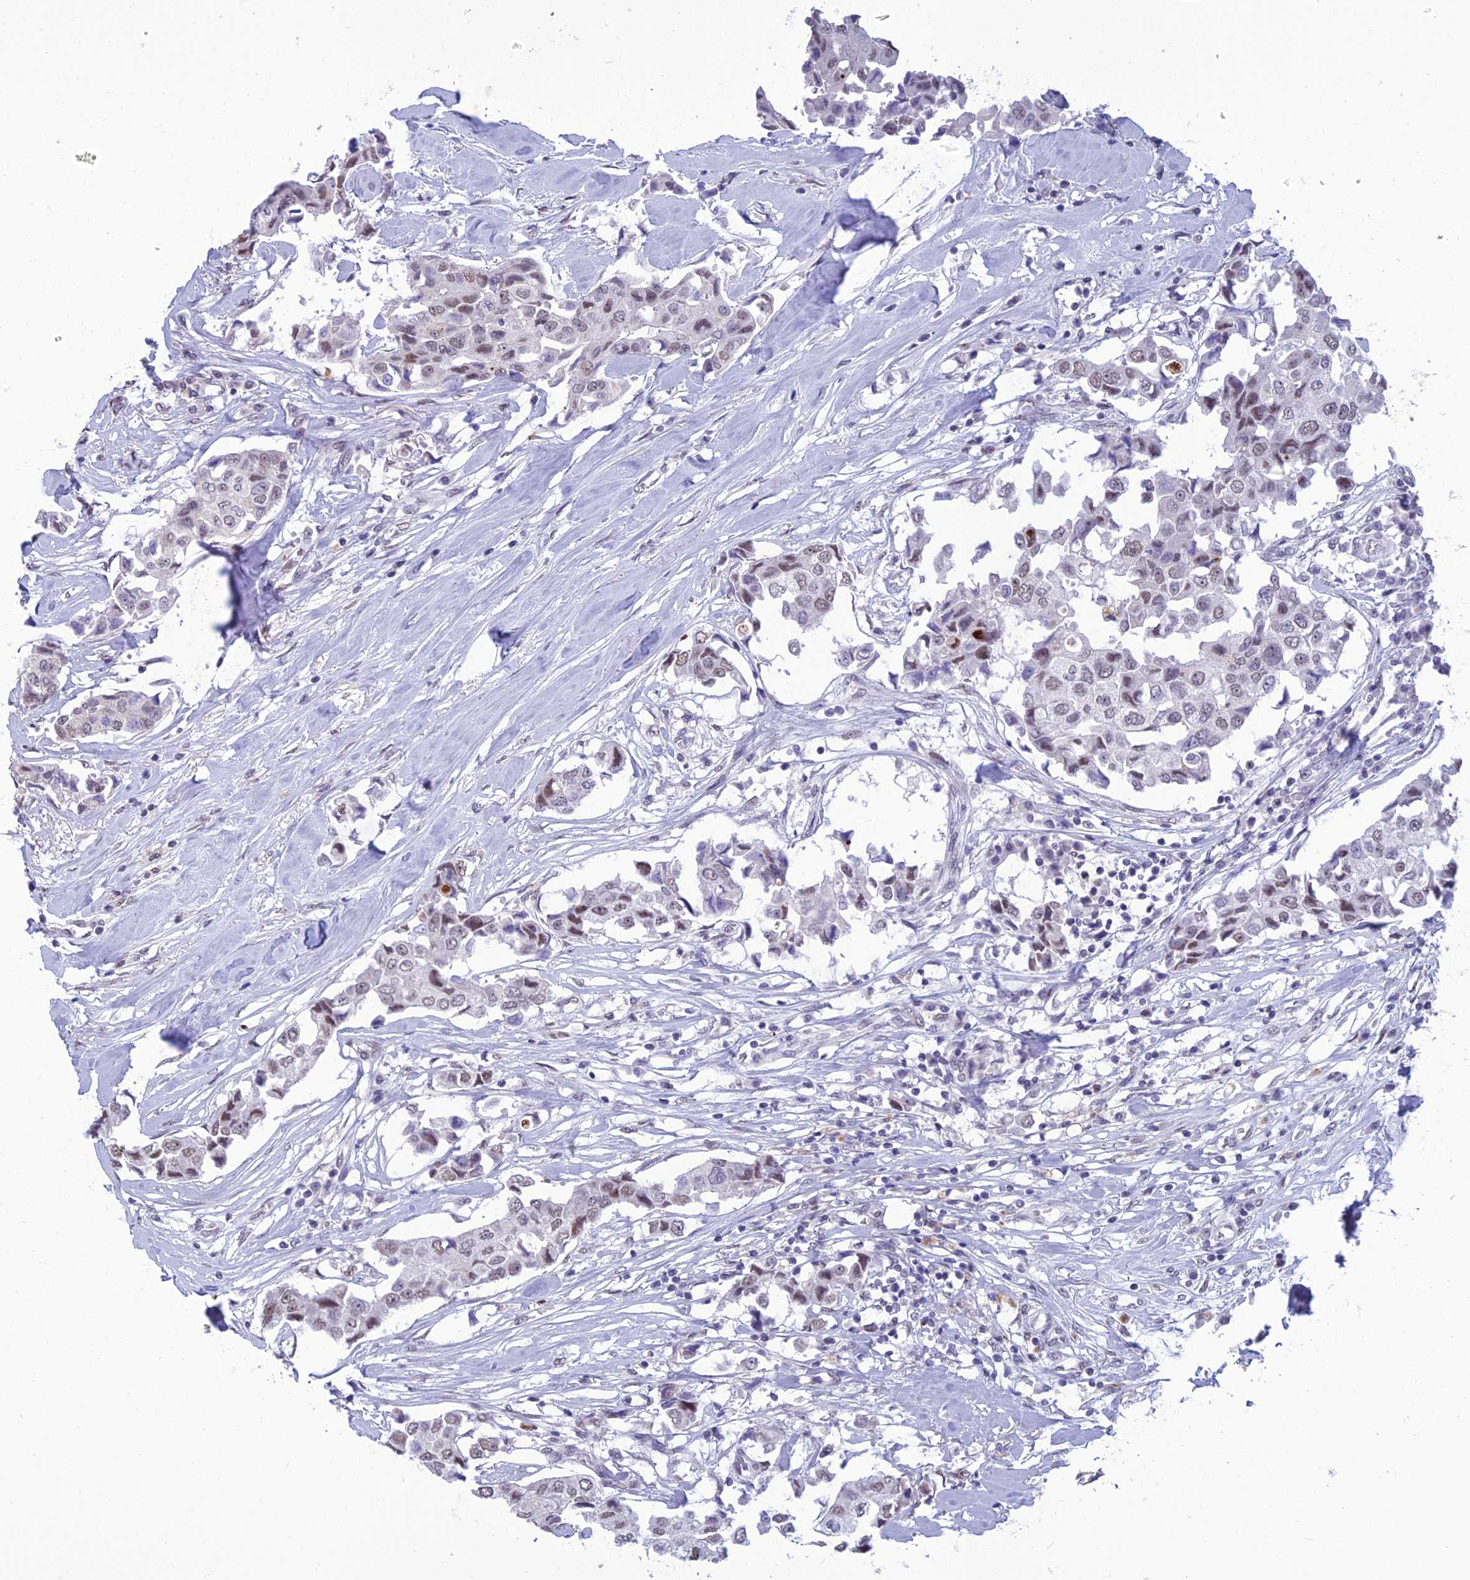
{"staining": {"intensity": "weak", "quantity": ">75%", "location": "nuclear"}, "tissue": "breast cancer", "cell_type": "Tumor cells", "image_type": "cancer", "snomed": [{"axis": "morphology", "description": "Duct carcinoma"}, {"axis": "topography", "description": "Breast"}], "caption": "Human breast infiltrating ductal carcinoma stained with a brown dye displays weak nuclear positive expression in about >75% of tumor cells.", "gene": "RANBP3", "patient": {"sex": "female", "age": 80}}